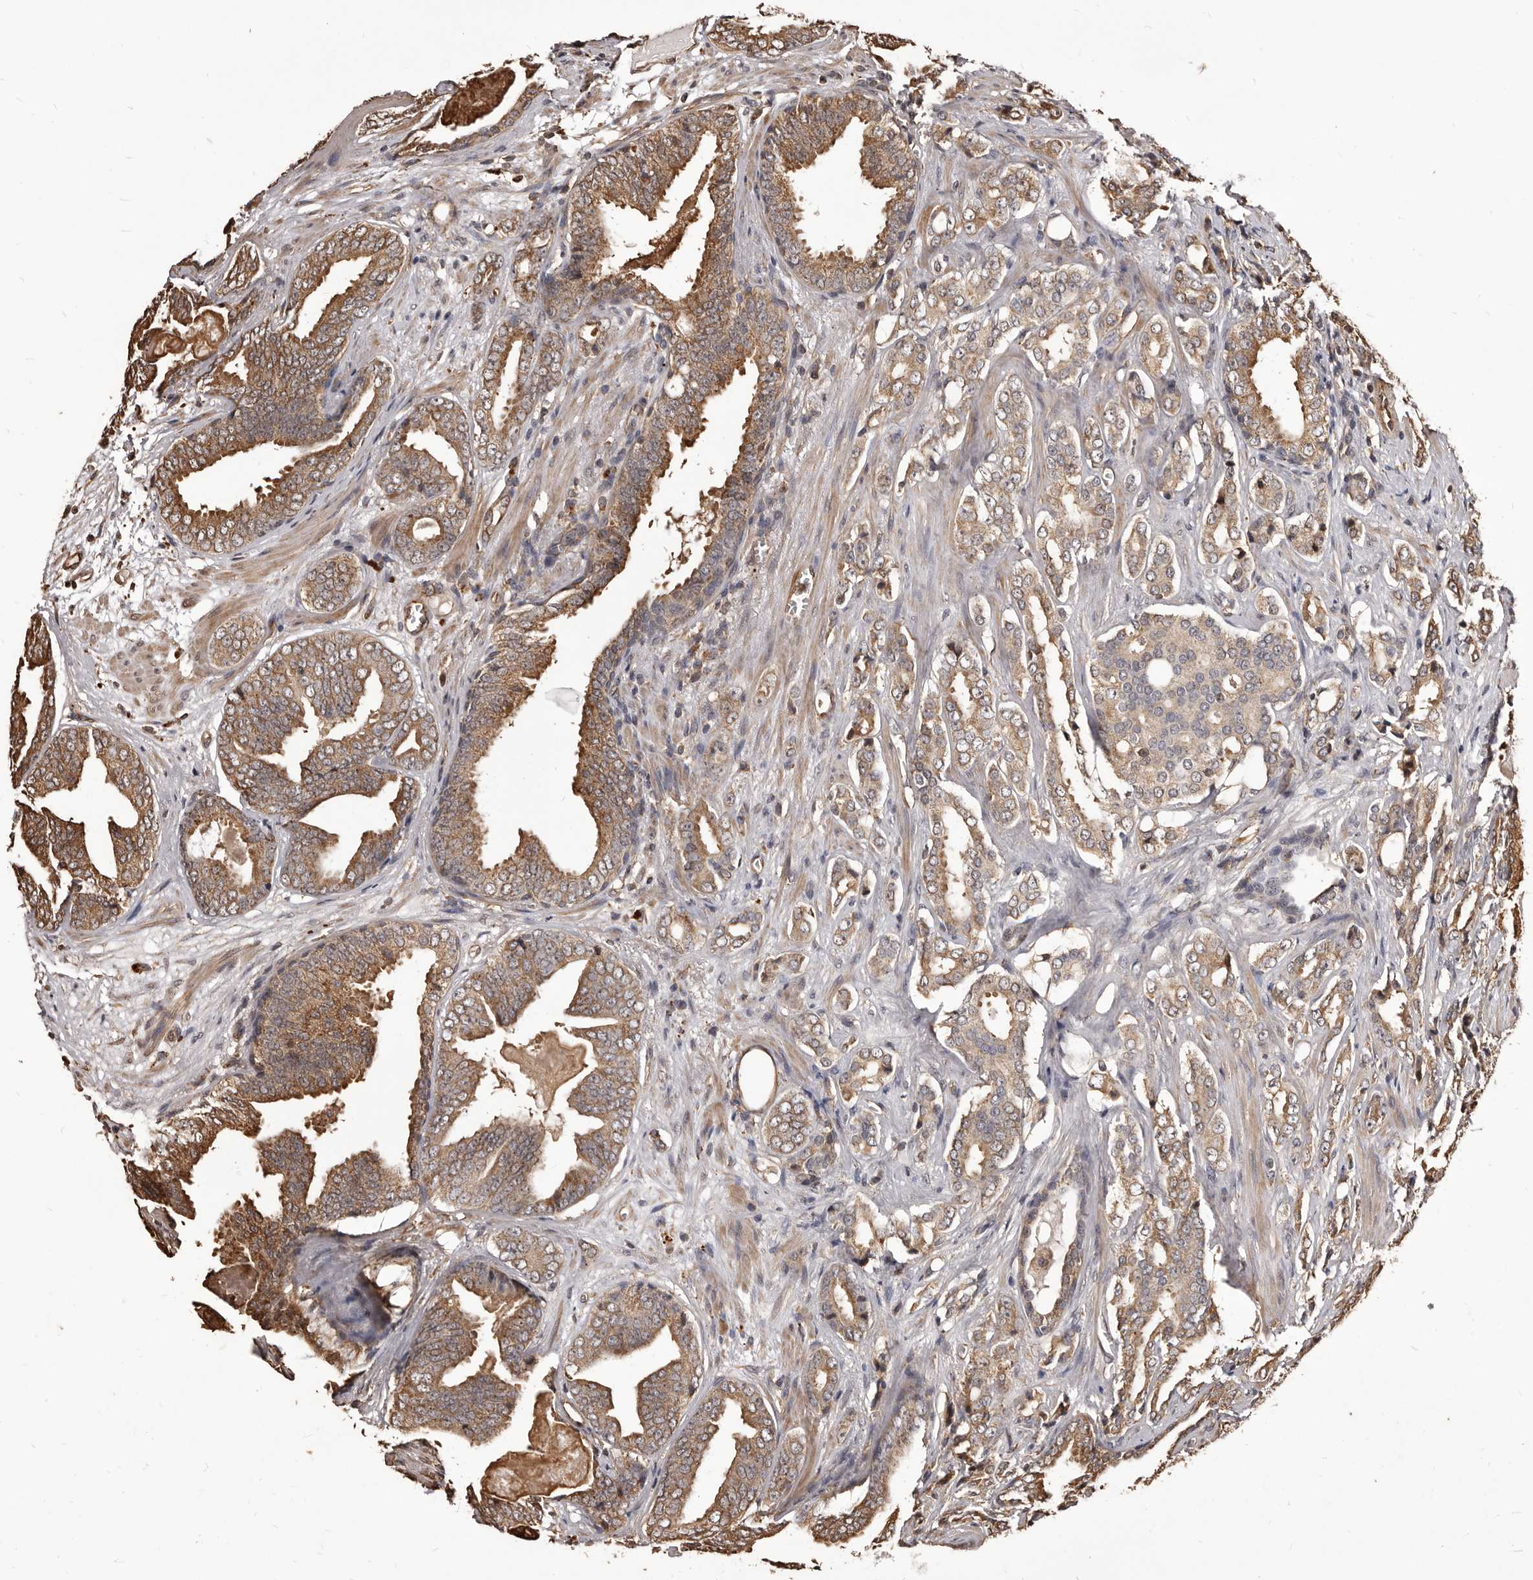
{"staining": {"intensity": "moderate", "quantity": ">75%", "location": "cytoplasmic/membranous"}, "tissue": "prostate cancer", "cell_type": "Tumor cells", "image_type": "cancer", "snomed": [{"axis": "morphology", "description": "Adenocarcinoma, Medium grade"}, {"axis": "topography", "description": "Prostate"}], "caption": "Immunohistochemistry histopathology image of adenocarcinoma (medium-grade) (prostate) stained for a protein (brown), which demonstrates medium levels of moderate cytoplasmic/membranous positivity in approximately >75% of tumor cells.", "gene": "ALPK1", "patient": {"sex": "male", "age": 79}}